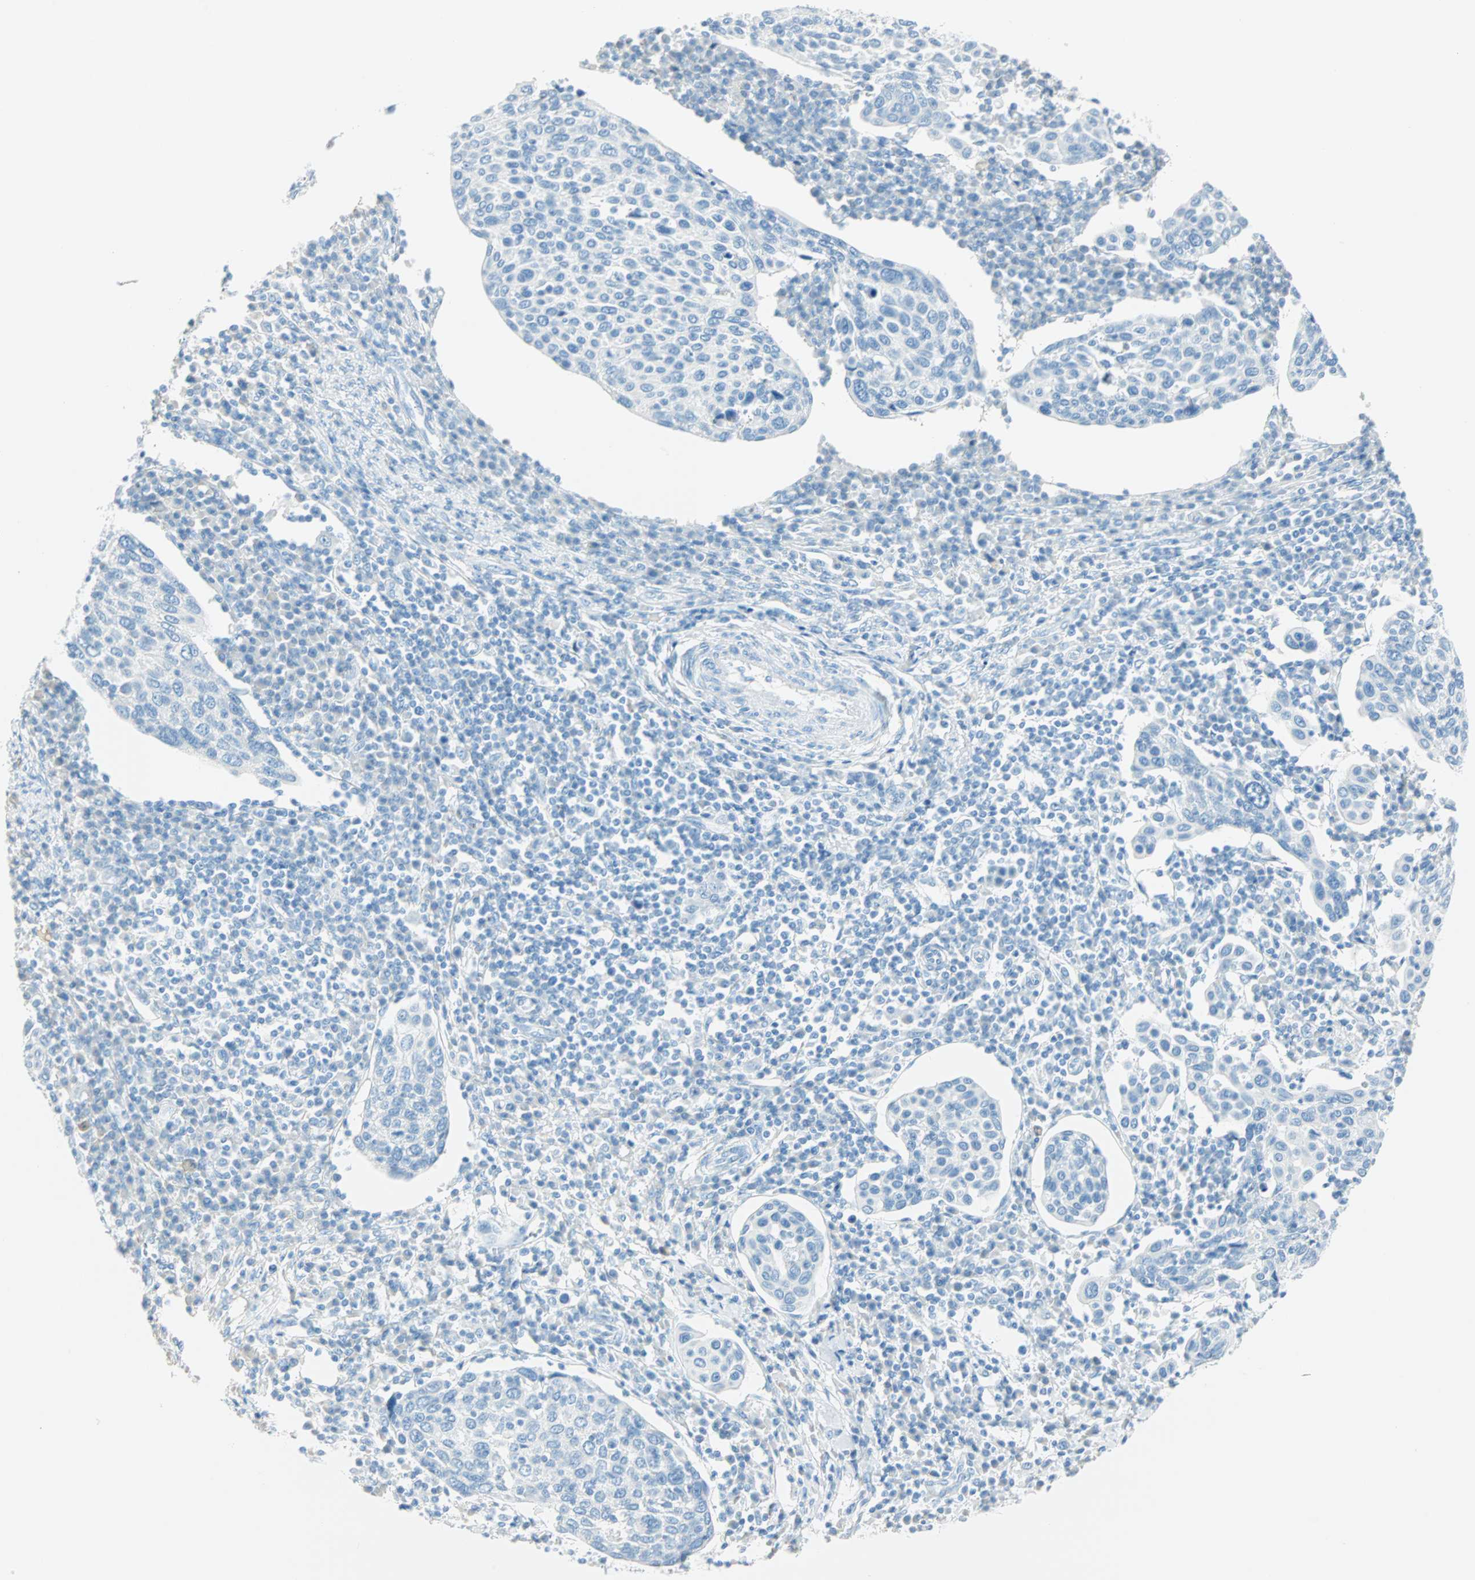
{"staining": {"intensity": "negative", "quantity": "none", "location": "none"}, "tissue": "cervical cancer", "cell_type": "Tumor cells", "image_type": "cancer", "snomed": [{"axis": "morphology", "description": "Squamous cell carcinoma, NOS"}, {"axis": "topography", "description": "Cervix"}], "caption": "The photomicrograph reveals no staining of tumor cells in cervical cancer.", "gene": "NES", "patient": {"sex": "female", "age": 40}}